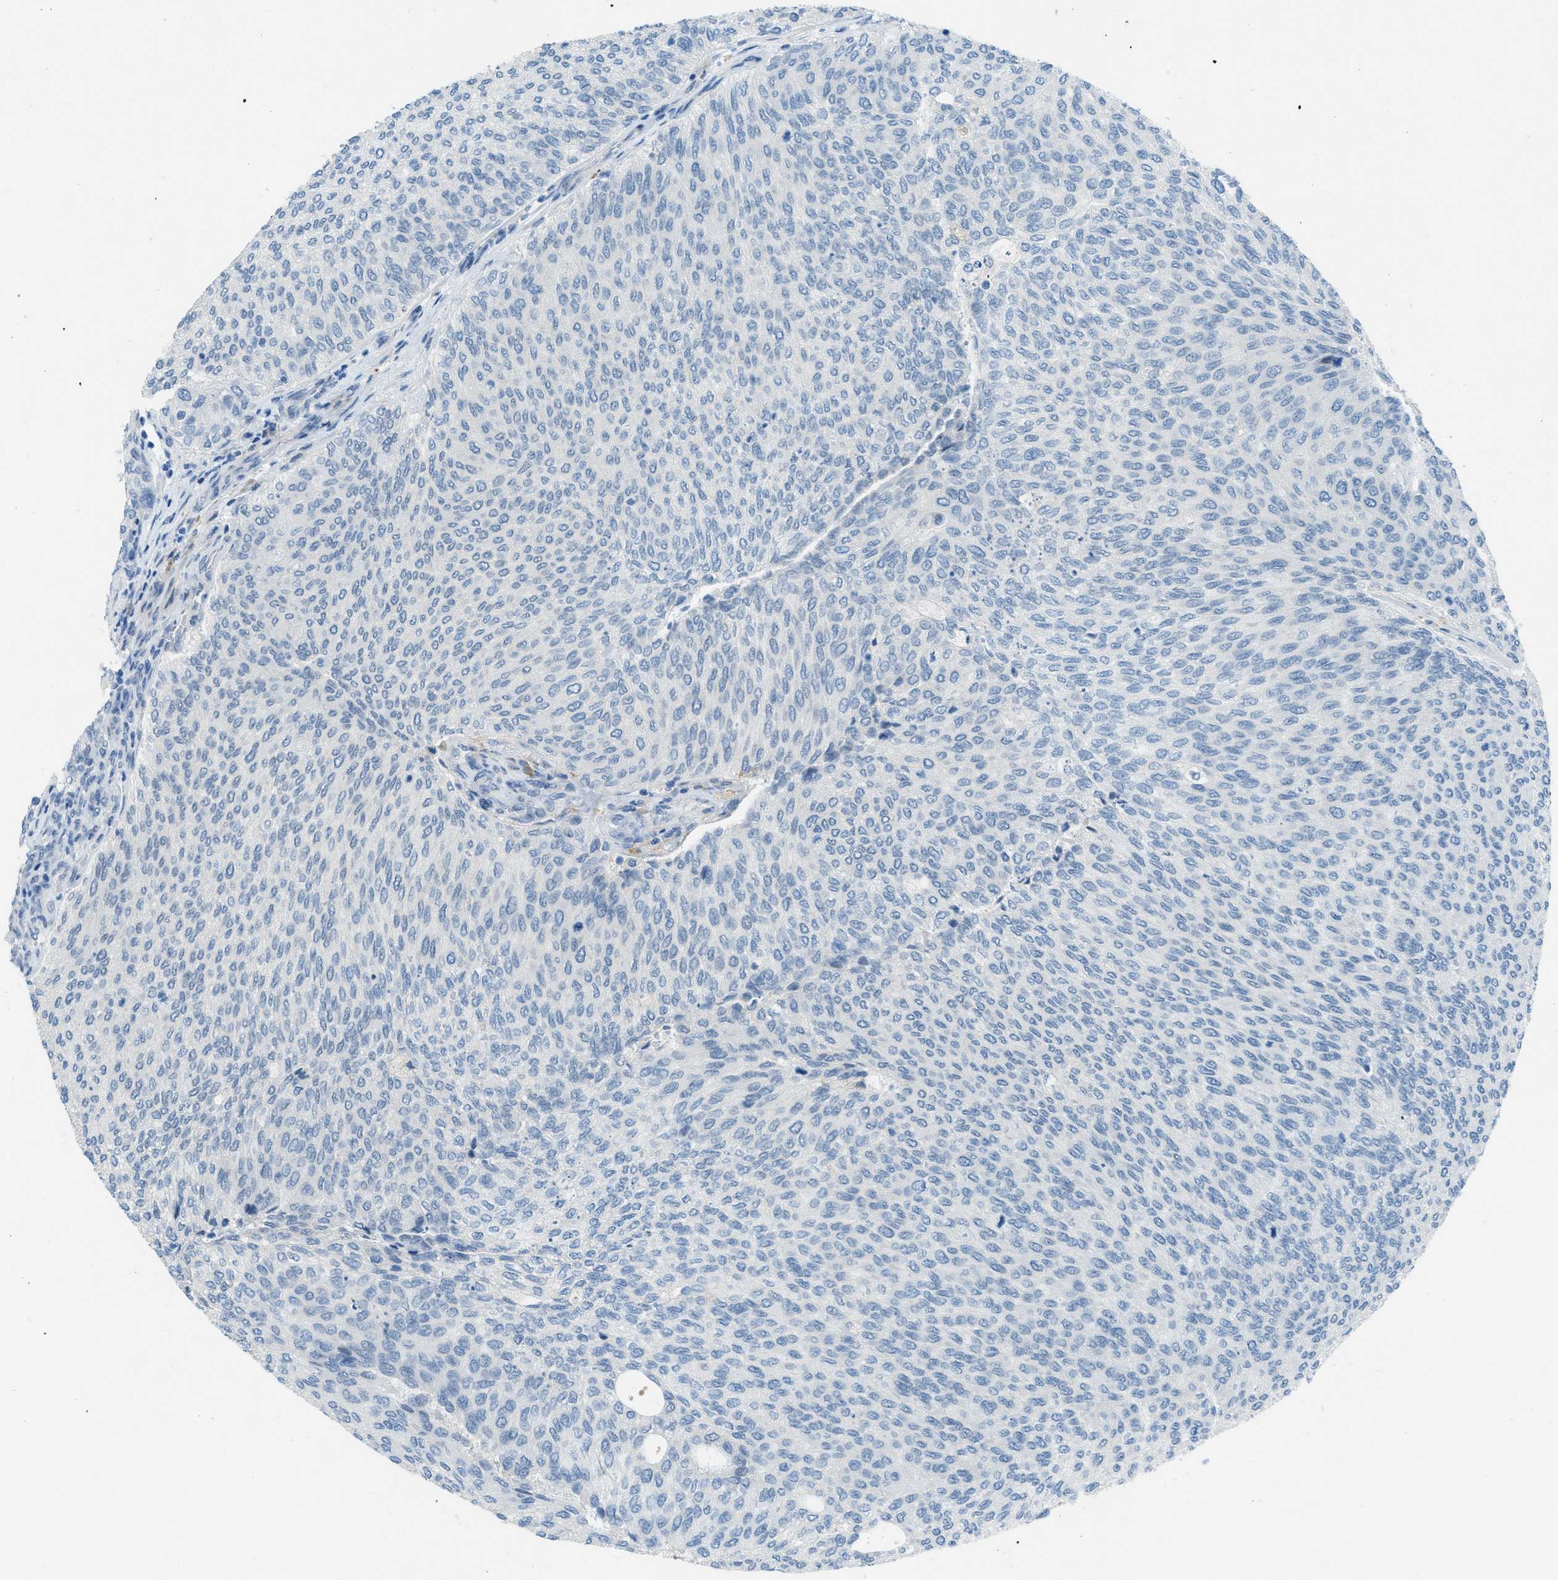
{"staining": {"intensity": "negative", "quantity": "none", "location": "none"}, "tissue": "urothelial cancer", "cell_type": "Tumor cells", "image_type": "cancer", "snomed": [{"axis": "morphology", "description": "Urothelial carcinoma, Low grade"}, {"axis": "topography", "description": "Urinary bladder"}], "caption": "This is an IHC histopathology image of human urothelial cancer. There is no staining in tumor cells.", "gene": "KLHL8", "patient": {"sex": "female", "age": 79}}